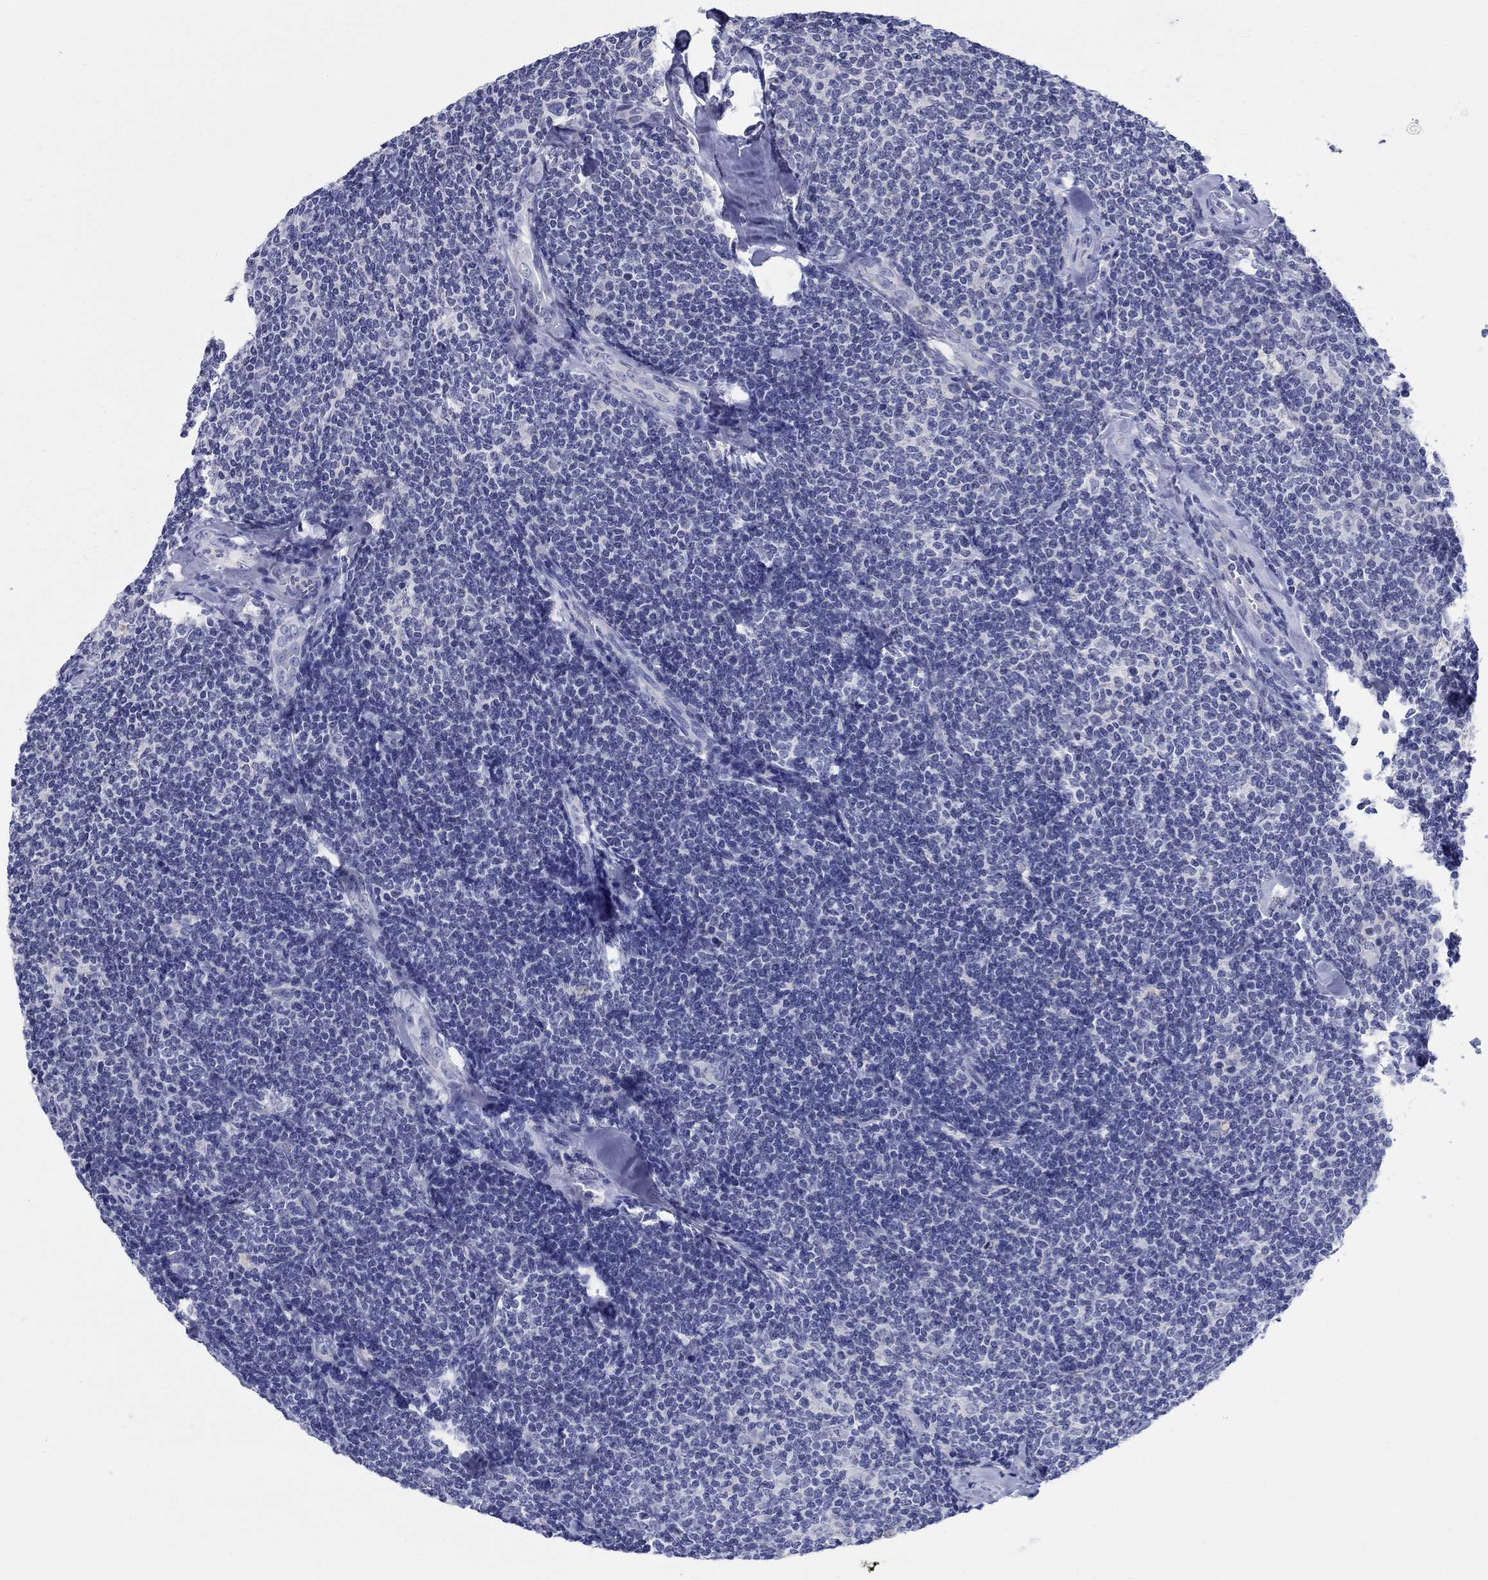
{"staining": {"intensity": "negative", "quantity": "none", "location": "none"}, "tissue": "lymphoma", "cell_type": "Tumor cells", "image_type": "cancer", "snomed": [{"axis": "morphology", "description": "Malignant lymphoma, non-Hodgkin's type, Low grade"}, {"axis": "topography", "description": "Lymph node"}], "caption": "Immunohistochemical staining of lymphoma reveals no significant staining in tumor cells.", "gene": "SOX2", "patient": {"sex": "female", "age": 56}}